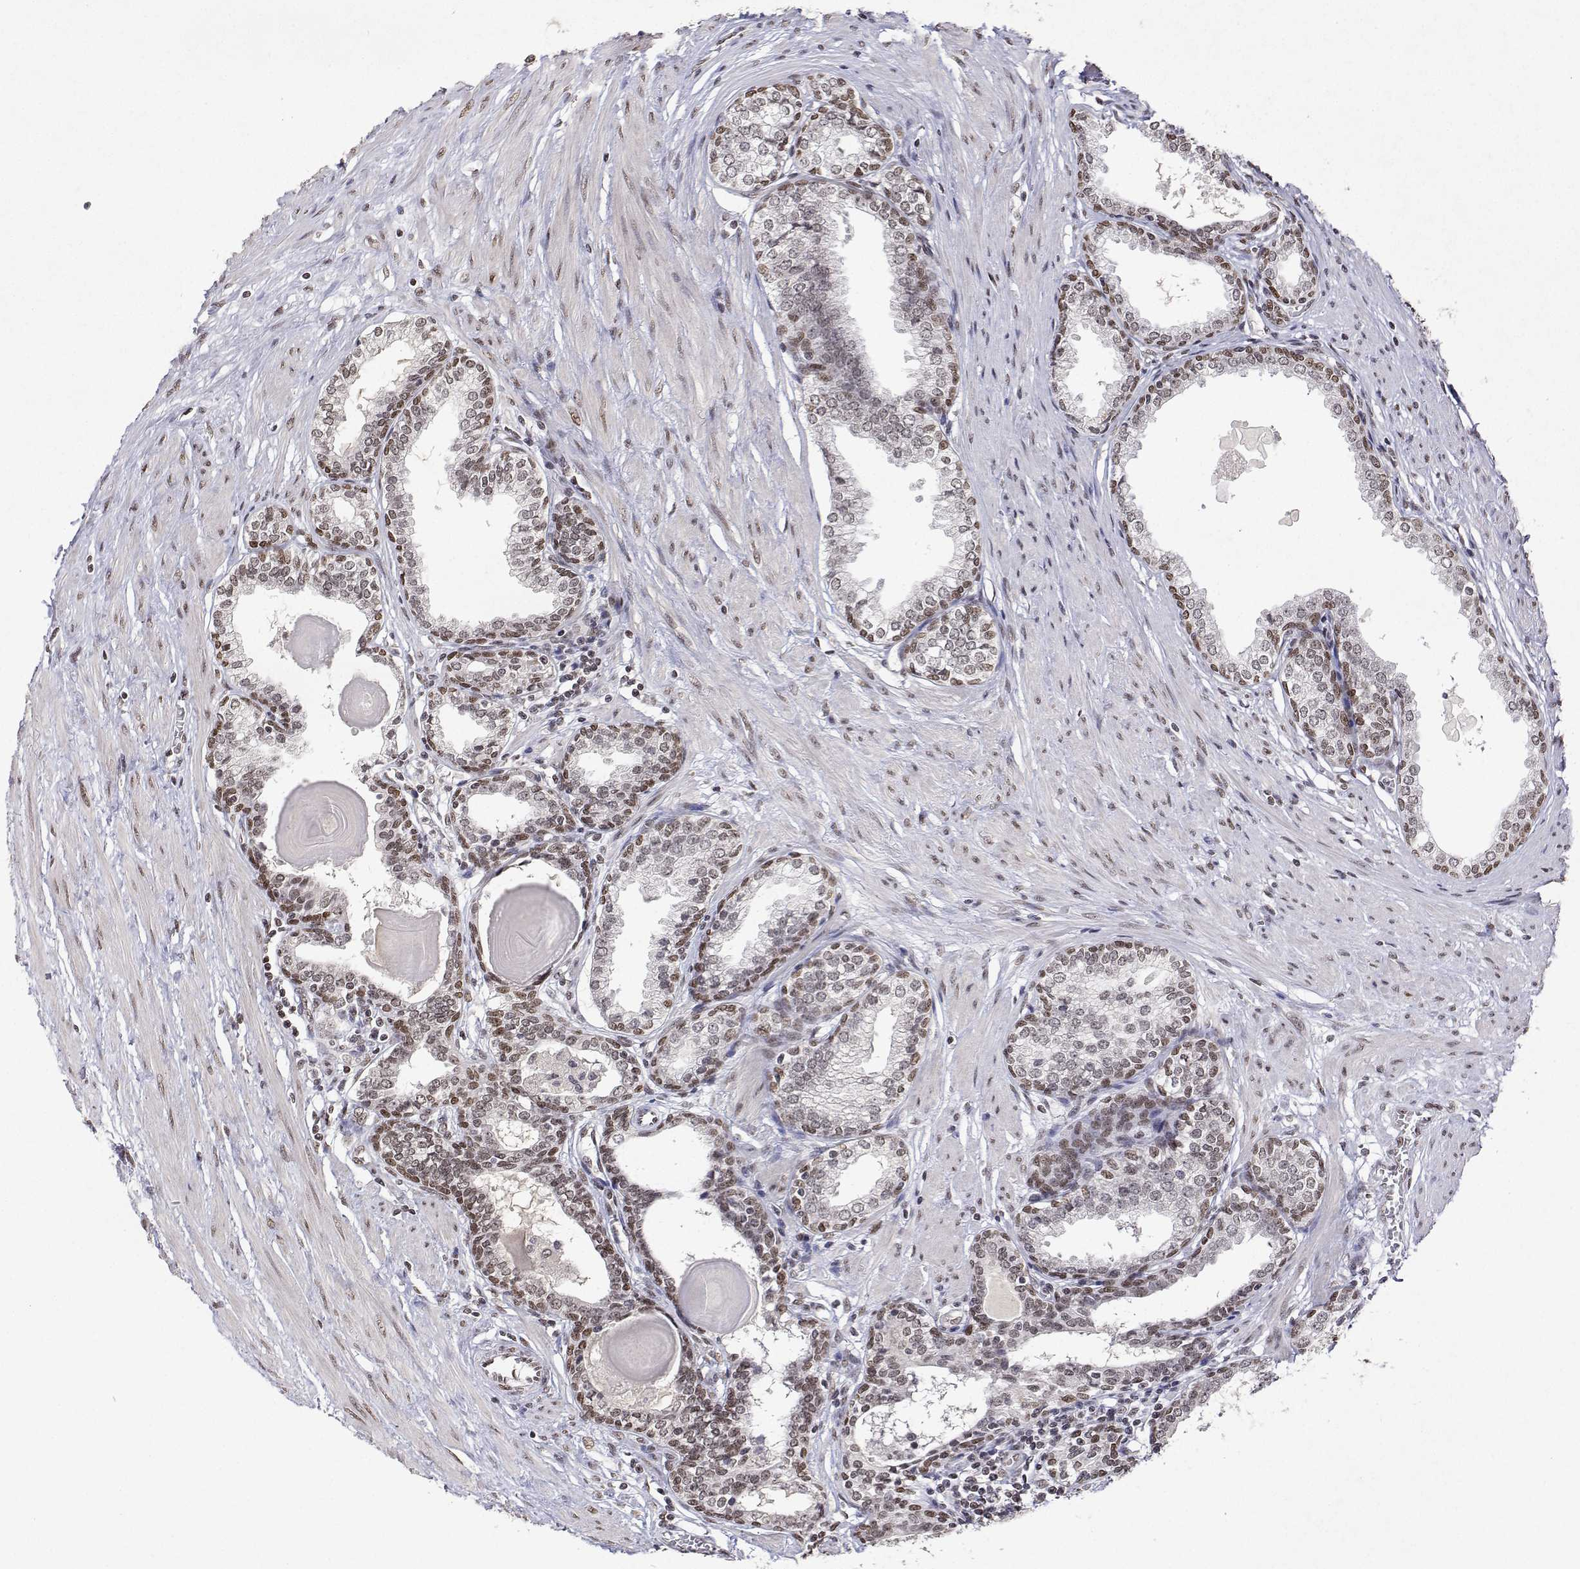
{"staining": {"intensity": "weak", "quantity": "25%-75%", "location": "nuclear"}, "tissue": "prostate", "cell_type": "Glandular cells", "image_type": "normal", "snomed": [{"axis": "morphology", "description": "Normal tissue, NOS"}, {"axis": "topography", "description": "Prostate"}], "caption": "Human prostate stained with a brown dye shows weak nuclear positive staining in about 25%-75% of glandular cells.", "gene": "XPC", "patient": {"sex": "male", "age": 55}}